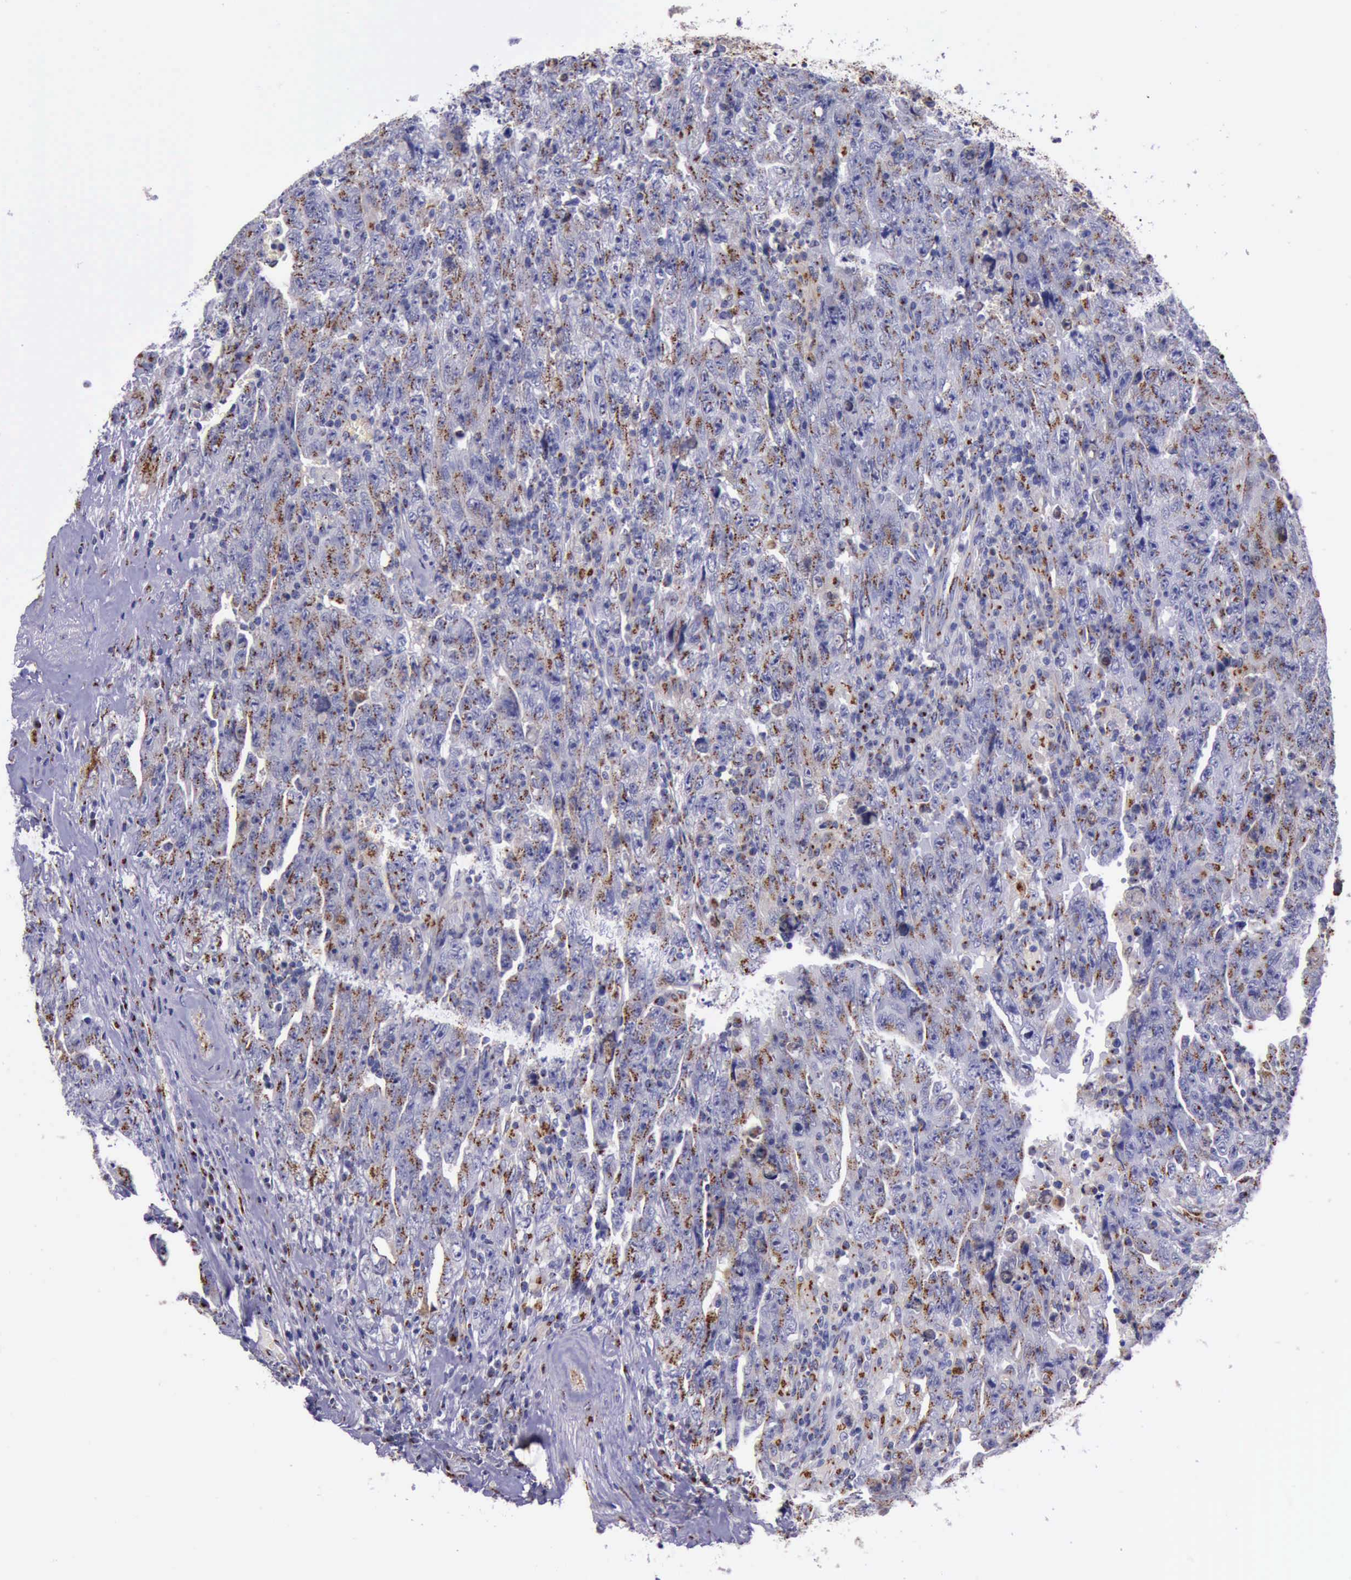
{"staining": {"intensity": "strong", "quantity": ">75%", "location": "cytoplasmic/membranous"}, "tissue": "testis cancer", "cell_type": "Tumor cells", "image_type": "cancer", "snomed": [{"axis": "morphology", "description": "Carcinoma, Embryonal, NOS"}, {"axis": "topography", "description": "Testis"}], "caption": "Immunohistochemical staining of human testis embryonal carcinoma reveals strong cytoplasmic/membranous protein expression in approximately >75% of tumor cells.", "gene": "GOLGA5", "patient": {"sex": "male", "age": 28}}